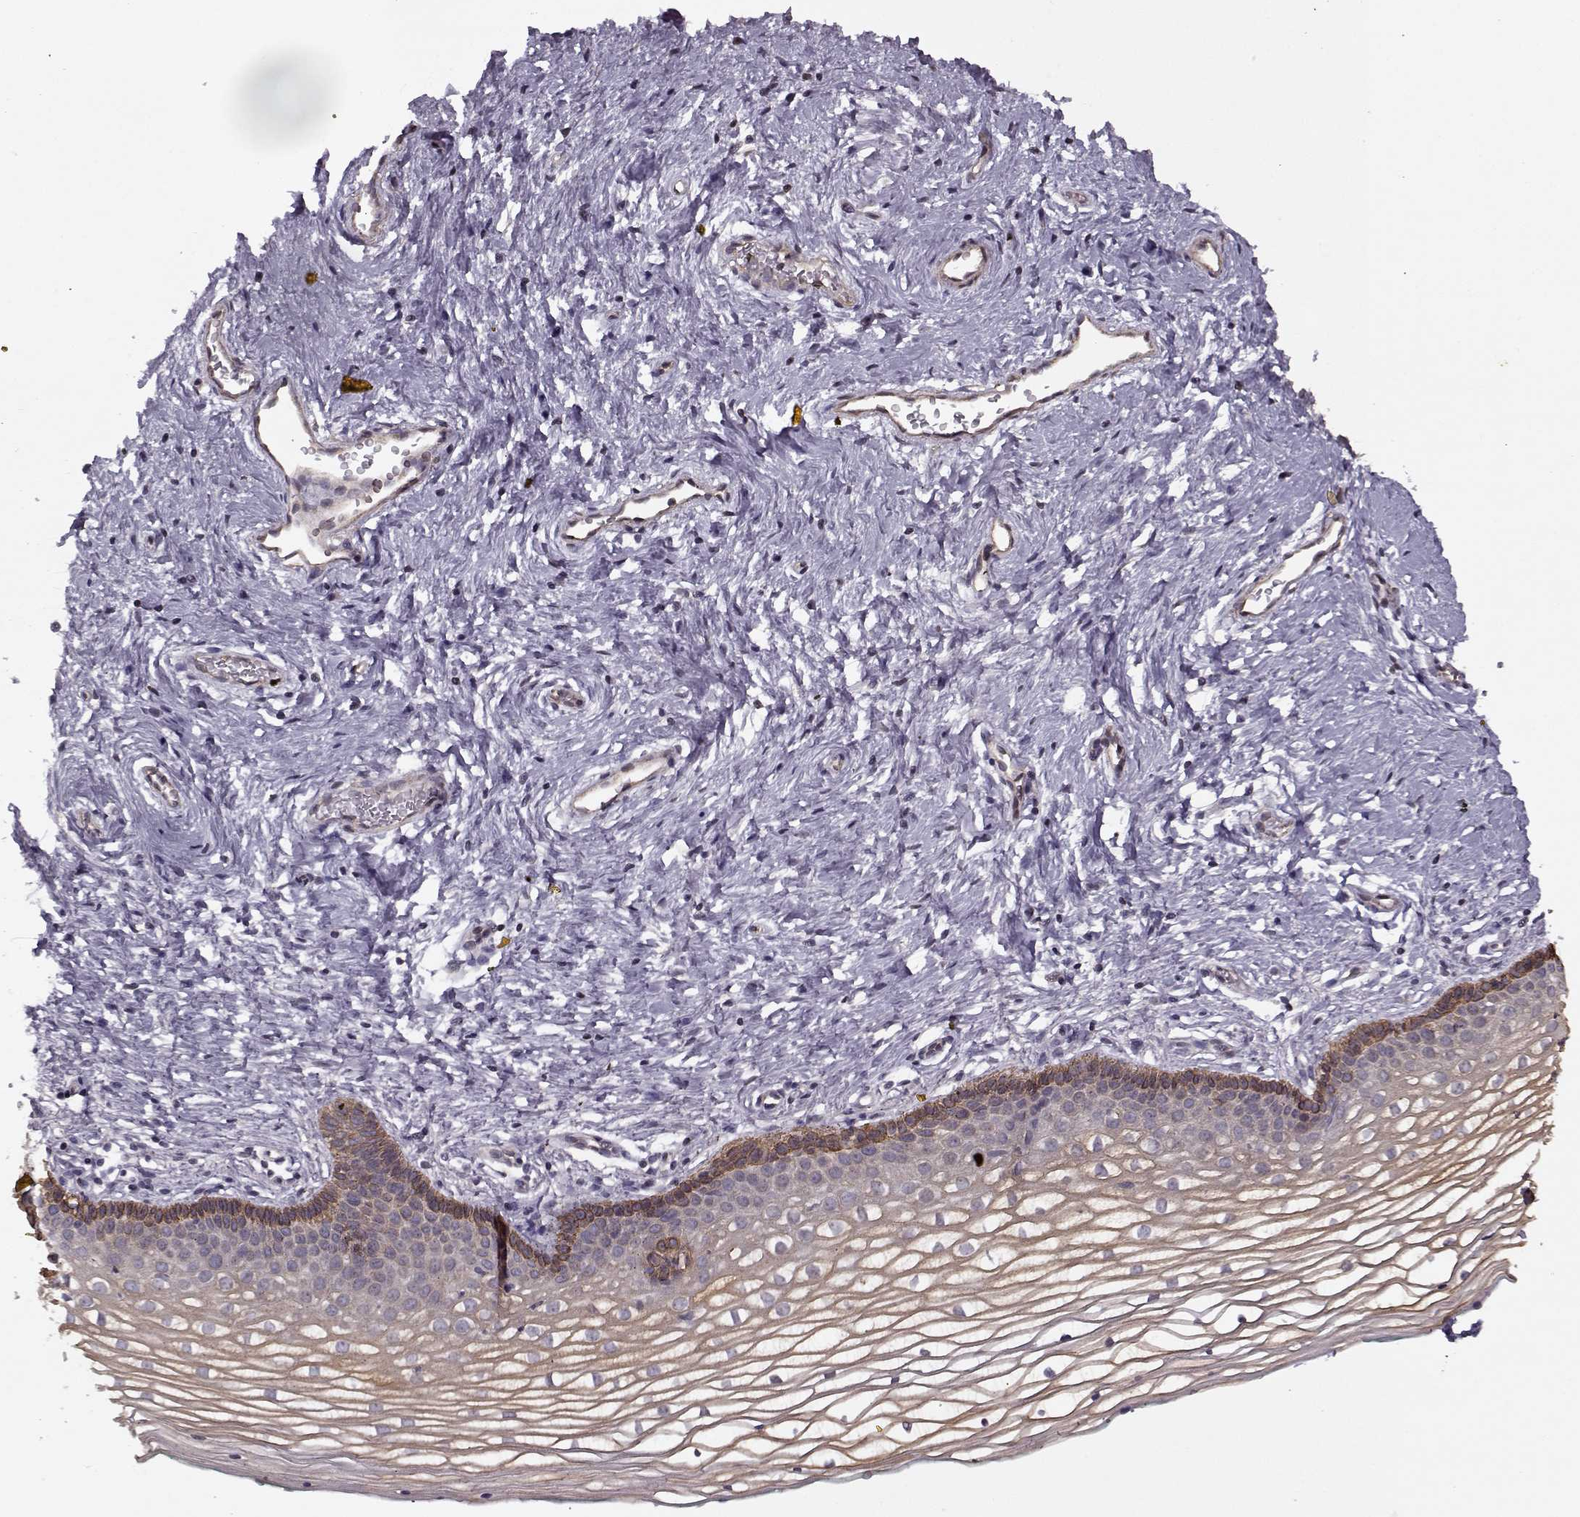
{"staining": {"intensity": "strong", "quantity": "<25%", "location": "cytoplasmic/membranous"}, "tissue": "vagina", "cell_type": "Squamous epithelial cells", "image_type": "normal", "snomed": [{"axis": "morphology", "description": "Normal tissue, NOS"}, {"axis": "topography", "description": "Vagina"}], "caption": "A brown stain shows strong cytoplasmic/membranous positivity of a protein in squamous epithelial cells of unremarkable human vagina.", "gene": "KRT9", "patient": {"sex": "female", "age": 36}}